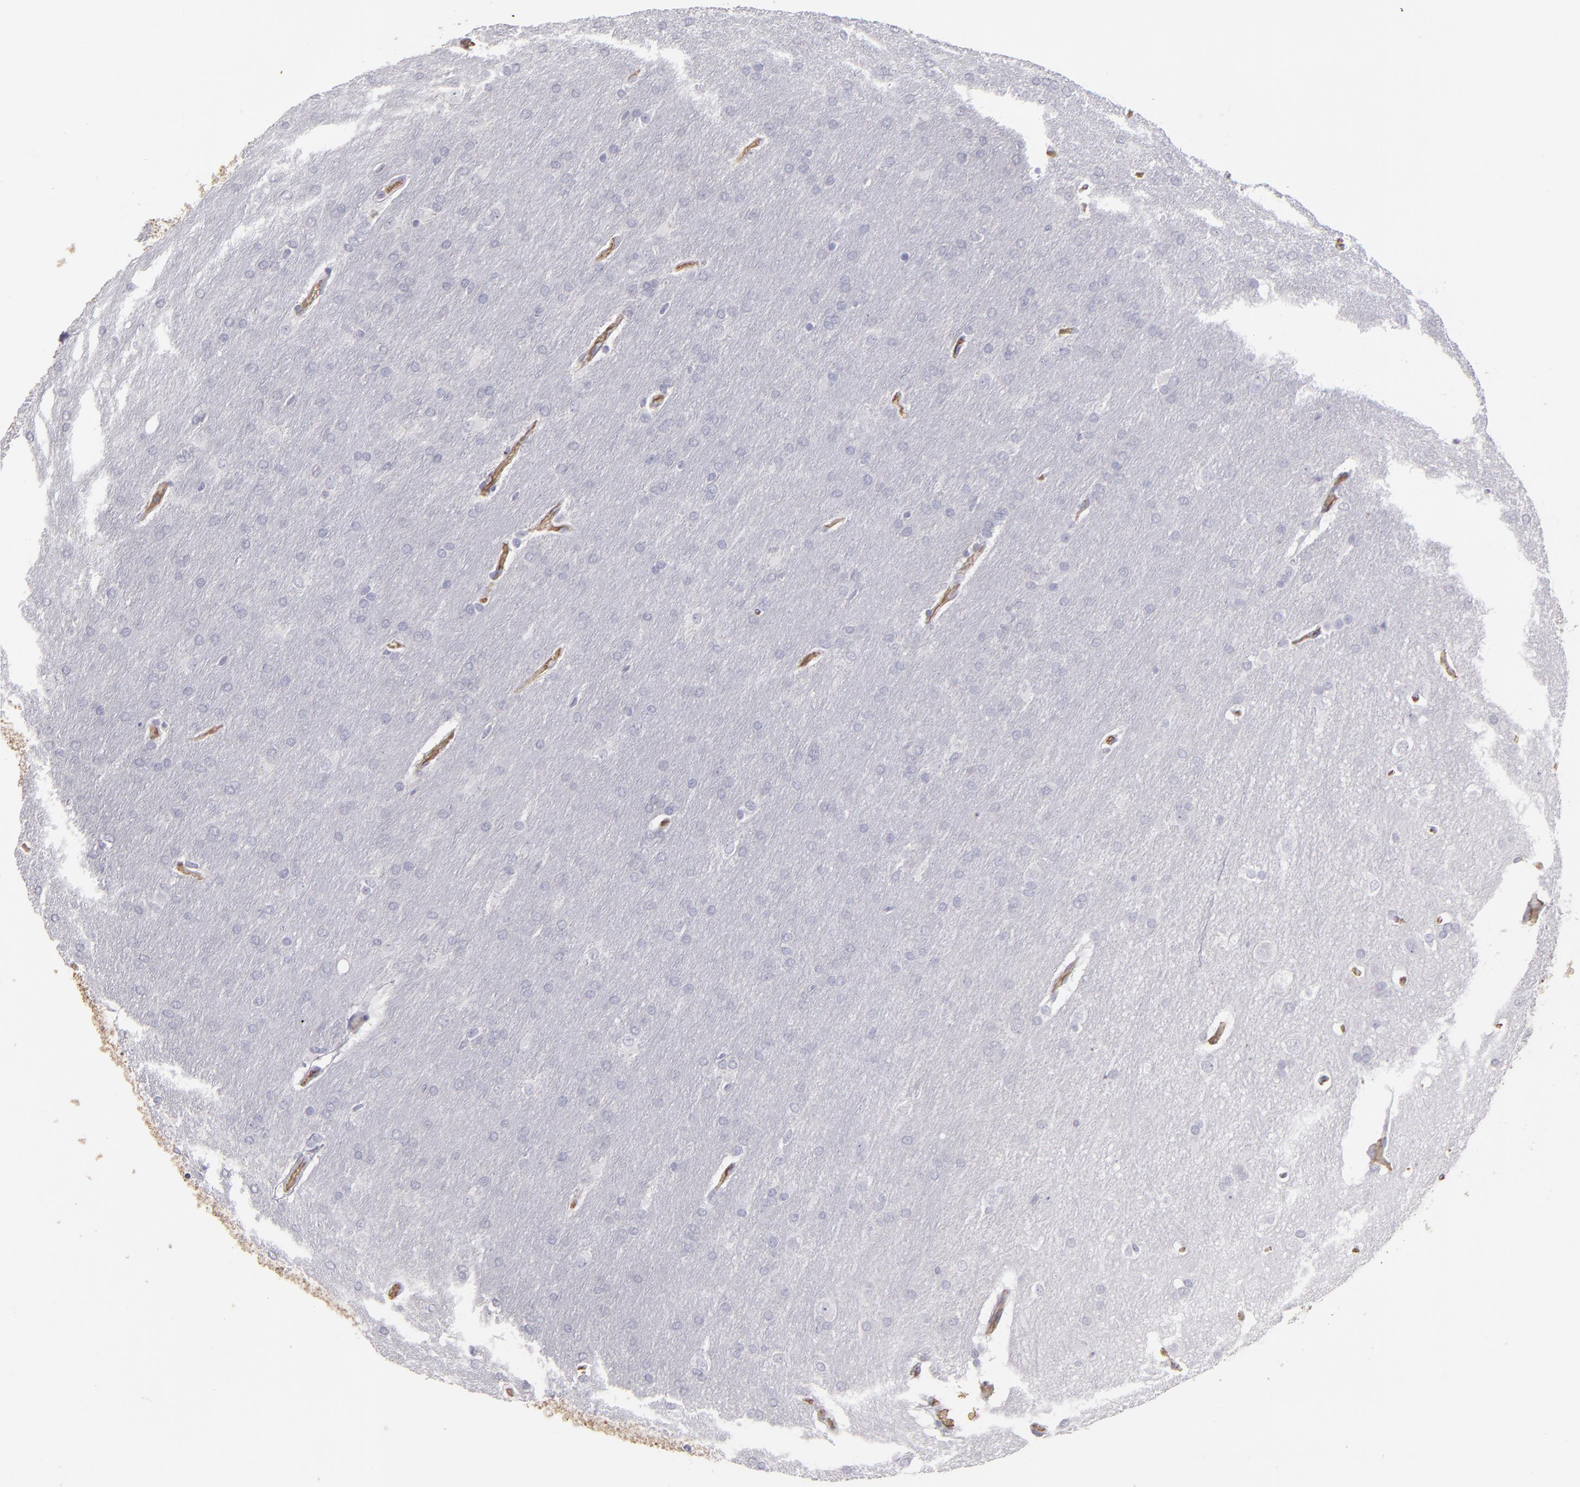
{"staining": {"intensity": "negative", "quantity": "none", "location": "none"}, "tissue": "glioma", "cell_type": "Tumor cells", "image_type": "cancer", "snomed": [{"axis": "morphology", "description": "Glioma, malignant, Low grade"}, {"axis": "topography", "description": "Brain"}], "caption": "The image shows no staining of tumor cells in malignant glioma (low-grade). (DAB (3,3'-diaminobenzidine) IHC visualized using brightfield microscopy, high magnification).", "gene": "ABCC4", "patient": {"sex": "female", "age": 32}}